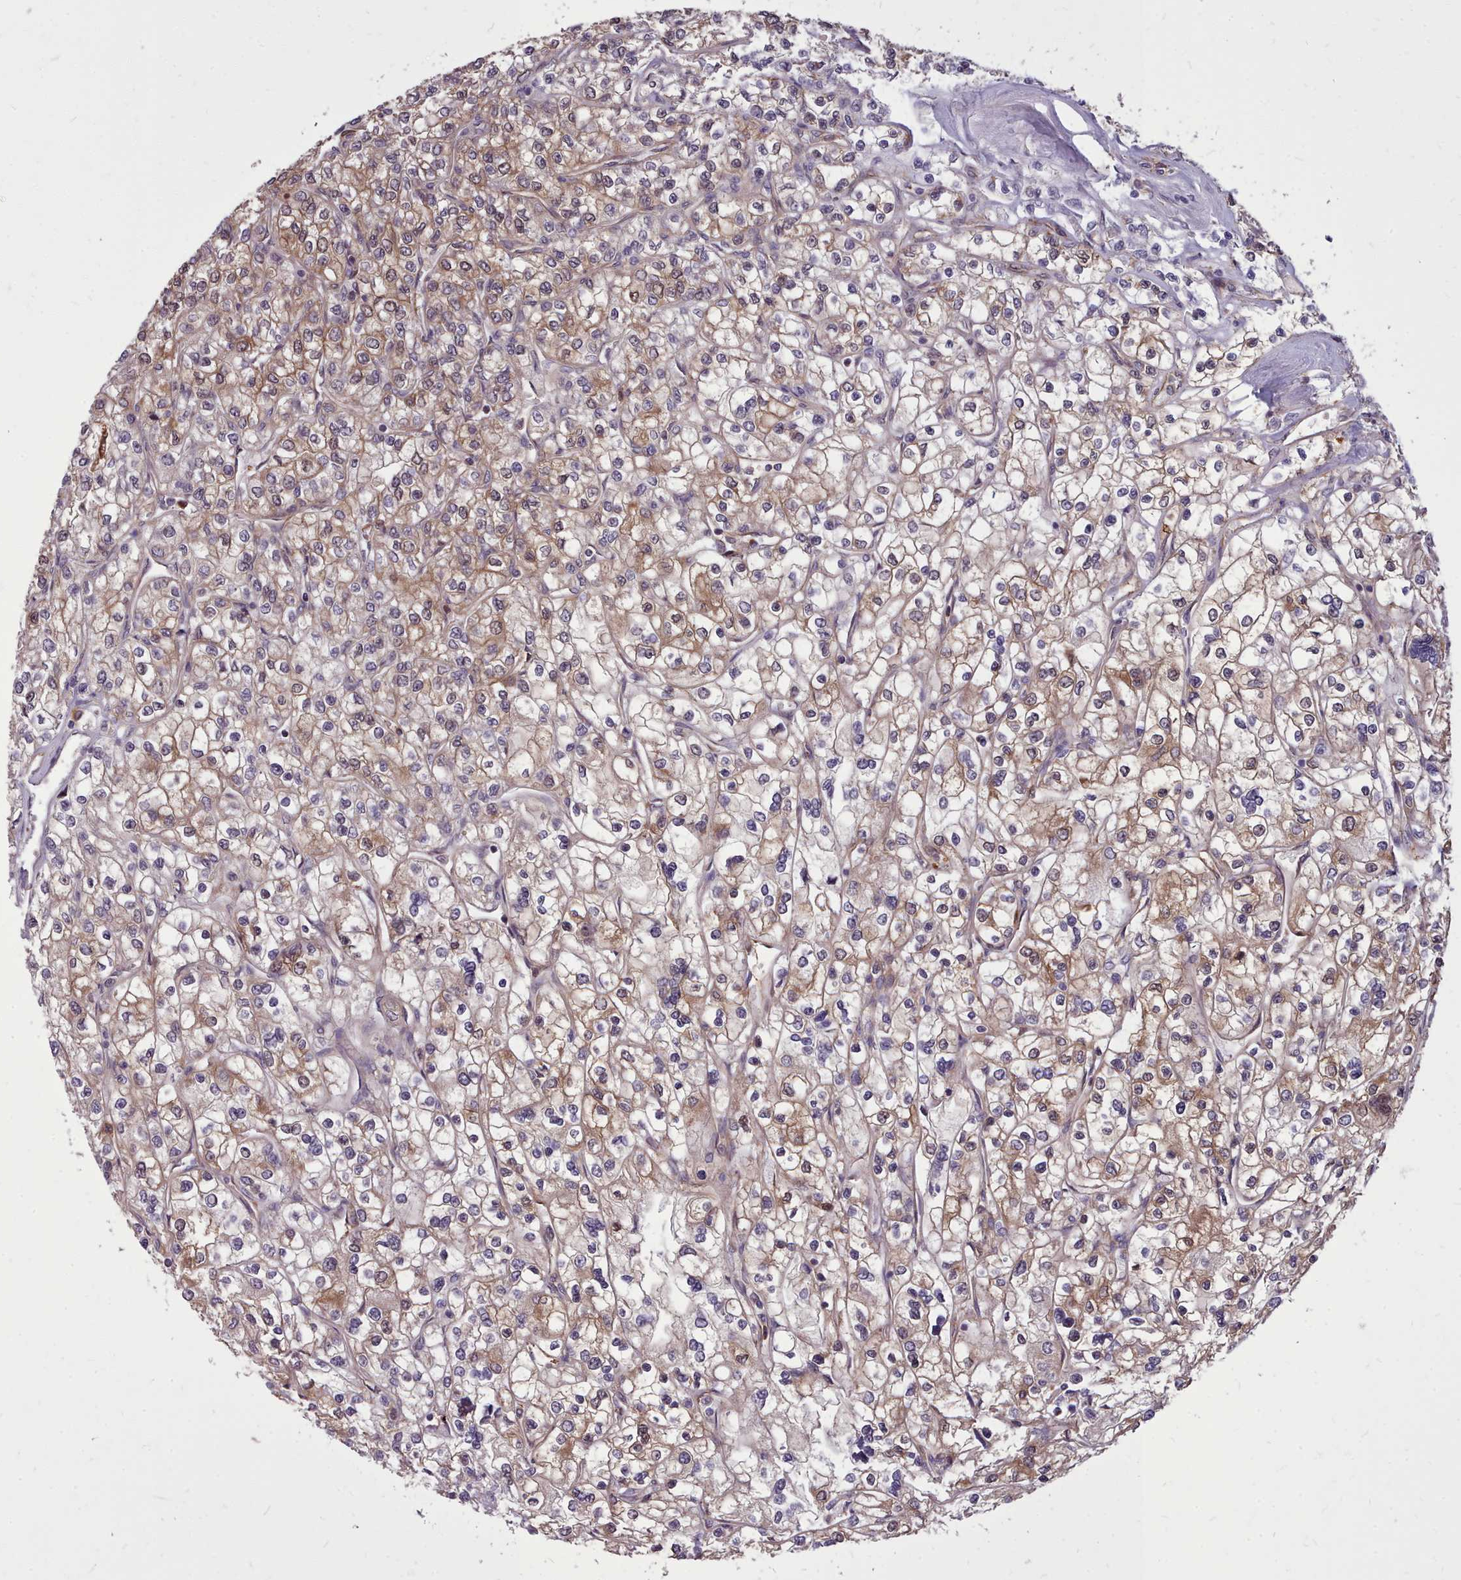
{"staining": {"intensity": "weak", "quantity": ">75%", "location": "cytoplasmic/membranous"}, "tissue": "renal cancer", "cell_type": "Tumor cells", "image_type": "cancer", "snomed": [{"axis": "morphology", "description": "Adenocarcinoma, NOS"}, {"axis": "topography", "description": "Kidney"}], "caption": "Immunohistochemistry (IHC) of renal cancer (adenocarcinoma) reveals low levels of weak cytoplasmic/membranous expression in approximately >75% of tumor cells.", "gene": "AHCY", "patient": {"sex": "male", "age": 80}}